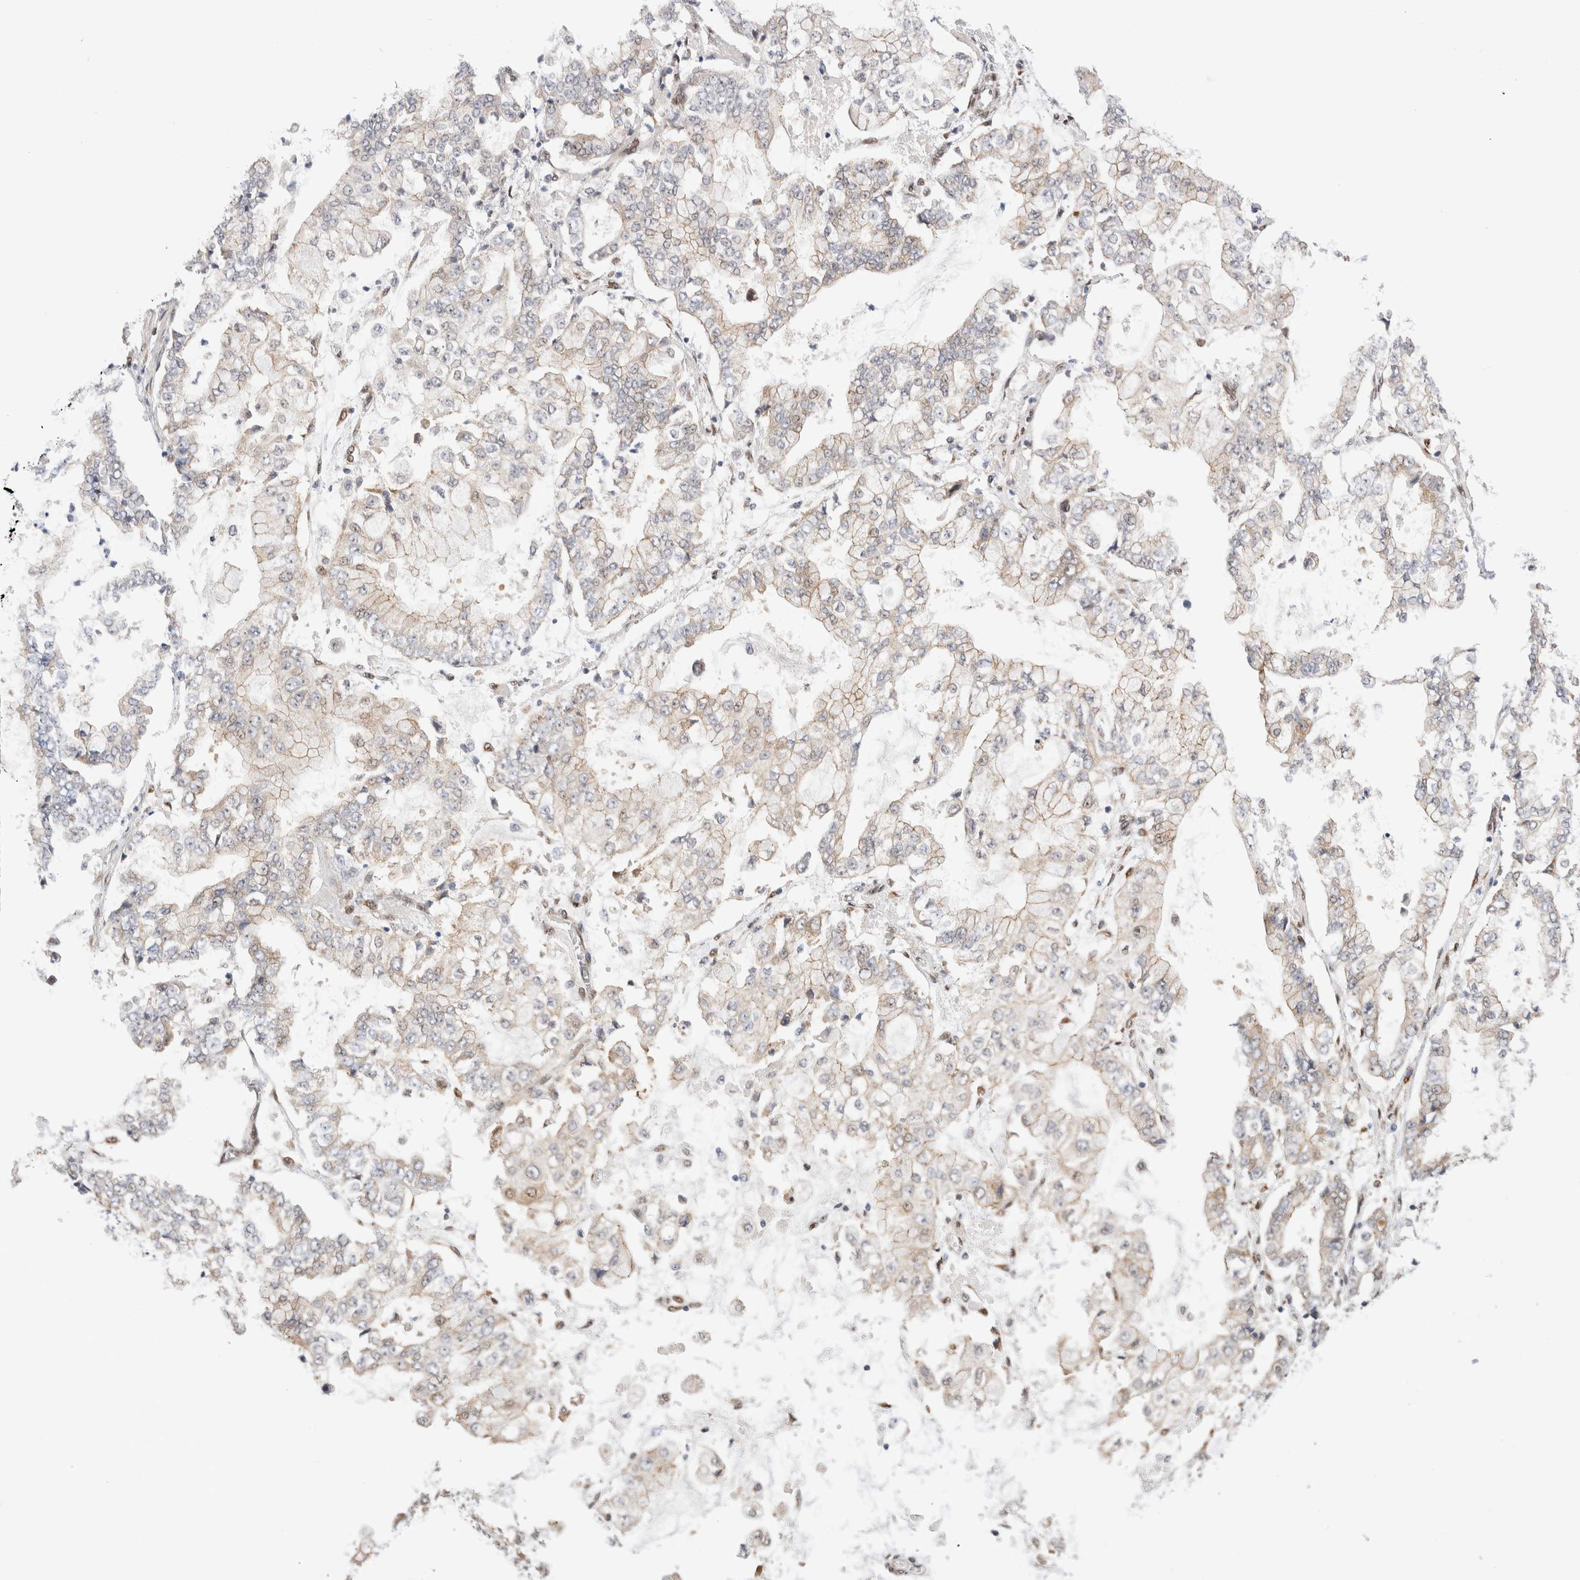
{"staining": {"intensity": "weak", "quantity": "<25%", "location": "cytoplasmic/membranous"}, "tissue": "stomach cancer", "cell_type": "Tumor cells", "image_type": "cancer", "snomed": [{"axis": "morphology", "description": "Adenocarcinoma, NOS"}, {"axis": "topography", "description": "Stomach"}], "caption": "Tumor cells show no significant protein staining in stomach cancer (adenocarcinoma).", "gene": "NSMAF", "patient": {"sex": "male", "age": 76}}